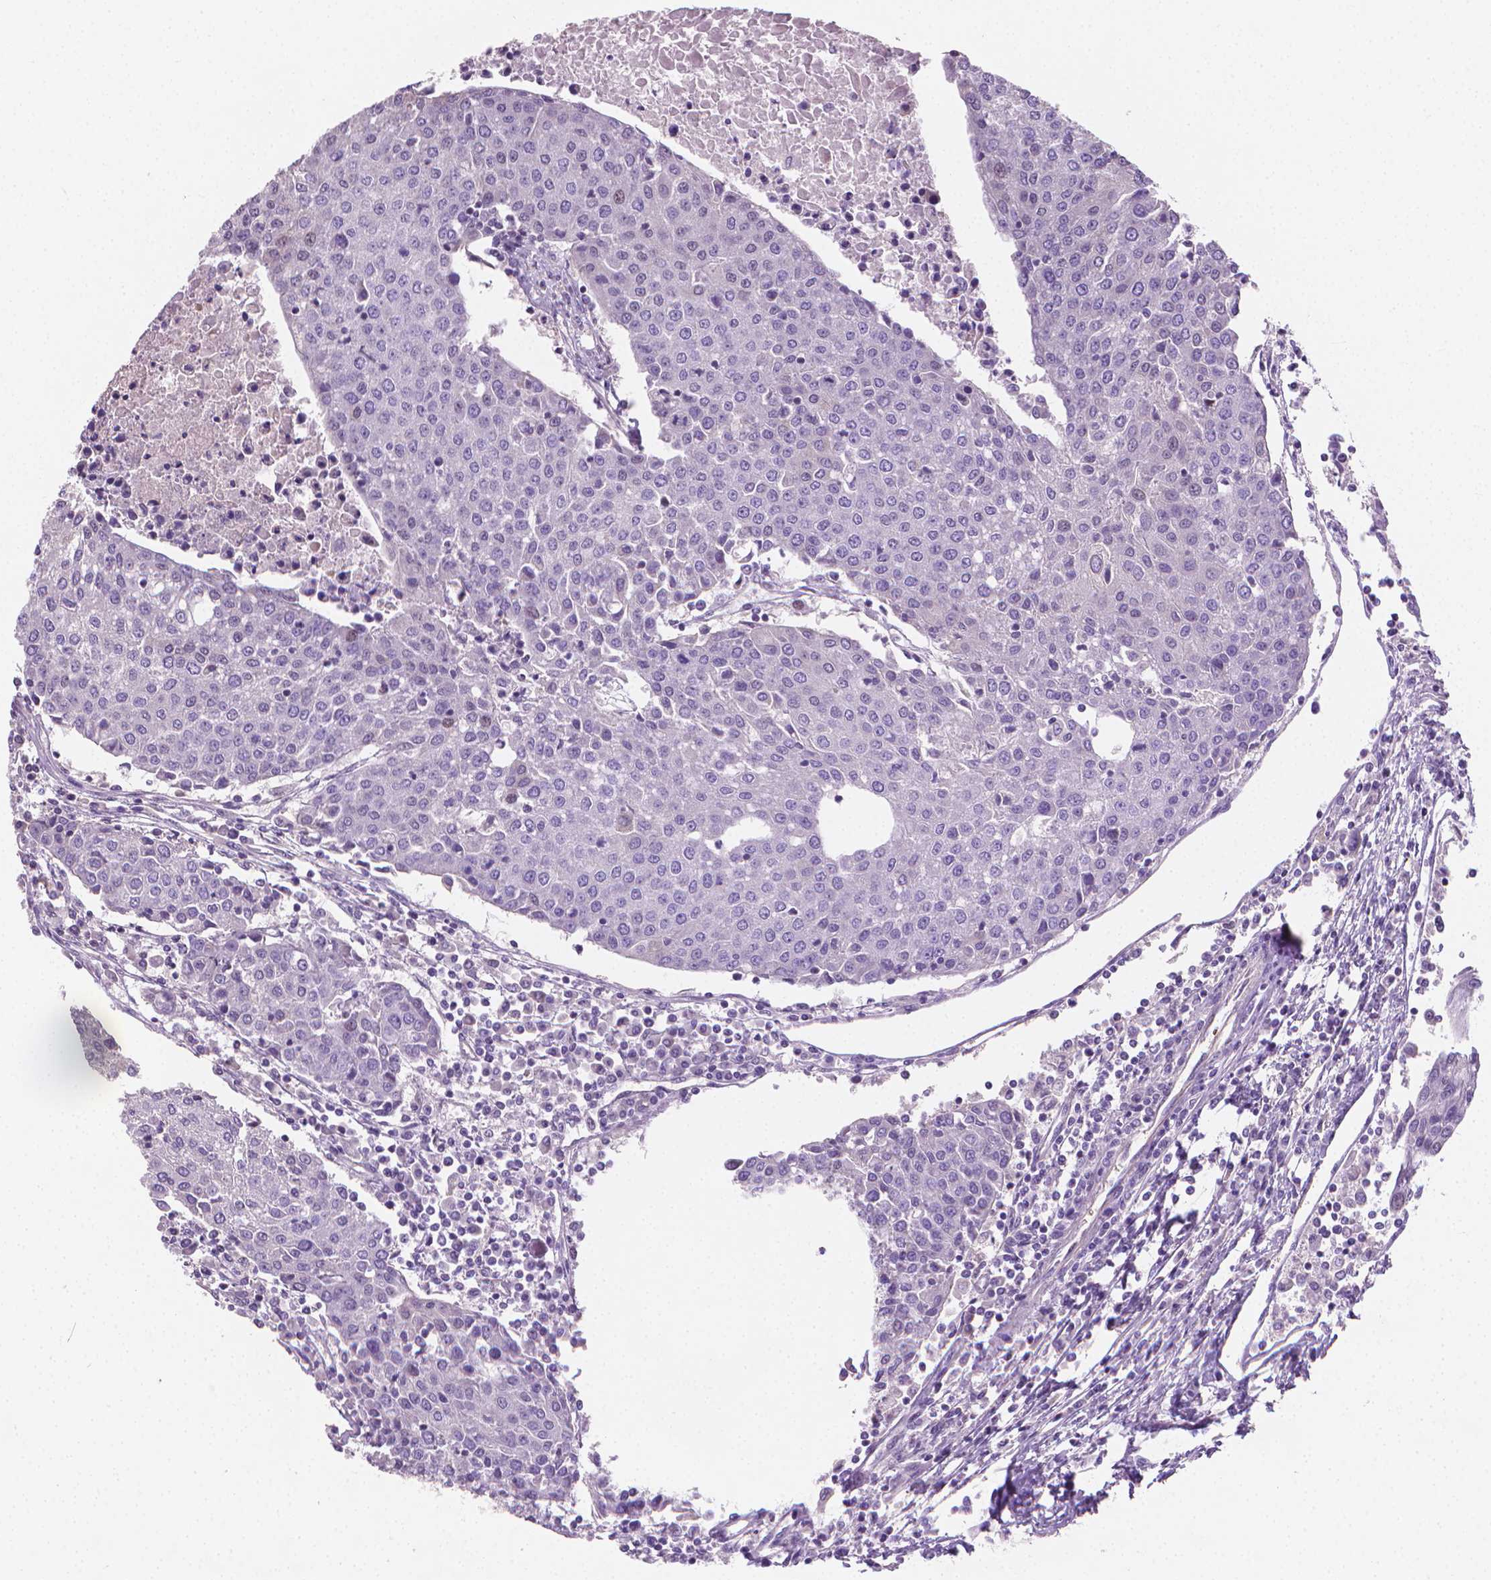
{"staining": {"intensity": "negative", "quantity": "none", "location": "none"}, "tissue": "urothelial cancer", "cell_type": "Tumor cells", "image_type": "cancer", "snomed": [{"axis": "morphology", "description": "Urothelial carcinoma, High grade"}, {"axis": "topography", "description": "Urinary bladder"}], "caption": "Immunohistochemical staining of high-grade urothelial carcinoma reveals no significant staining in tumor cells.", "gene": "CLXN", "patient": {"sex": "female", "age": 85}}